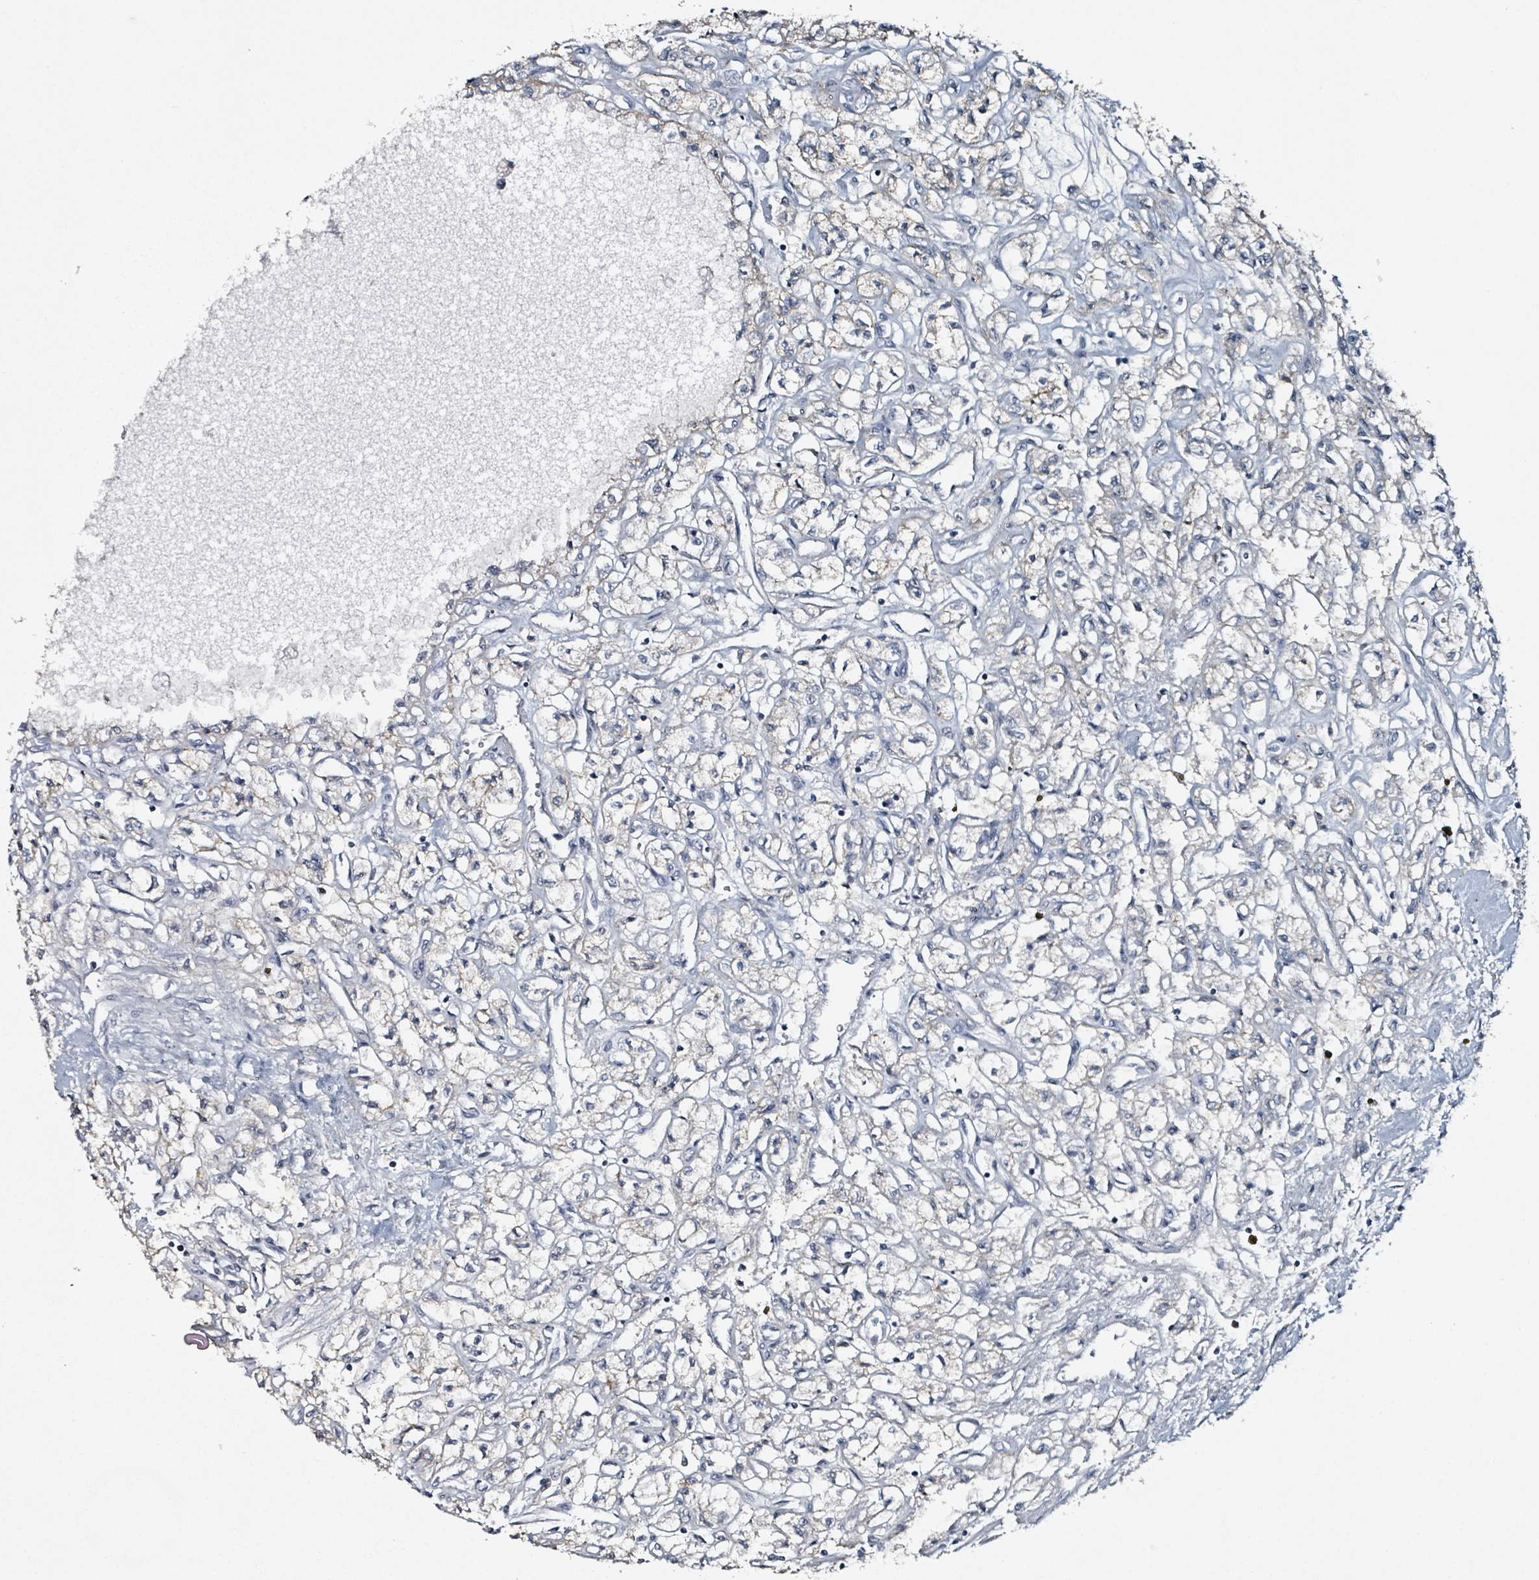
{"staining": {"intensity": "negative", "quantity": "none", "location": "none"}, "tissue": "renal cancer", "cell_type": "Tumor cells", "image_type": "cancer", "snomed": [{"axis": "morphology", "description": "Adenocarcinoma, NOS"}, {"axis": "topography", "description": "Kidney"}], "caption": "An IHC image of renal cancer (adenocarcinoma) is shown. There is no staining in tumor cells of renal cancer (adenocarcinoma). (DAB (3,3'-diaminobenzidine) immunohistochemistry (IHC) visualized using brightfield microscopy, high magnification).", "gene": "CA9", "patient": {"sex": "male", "age": 56}}